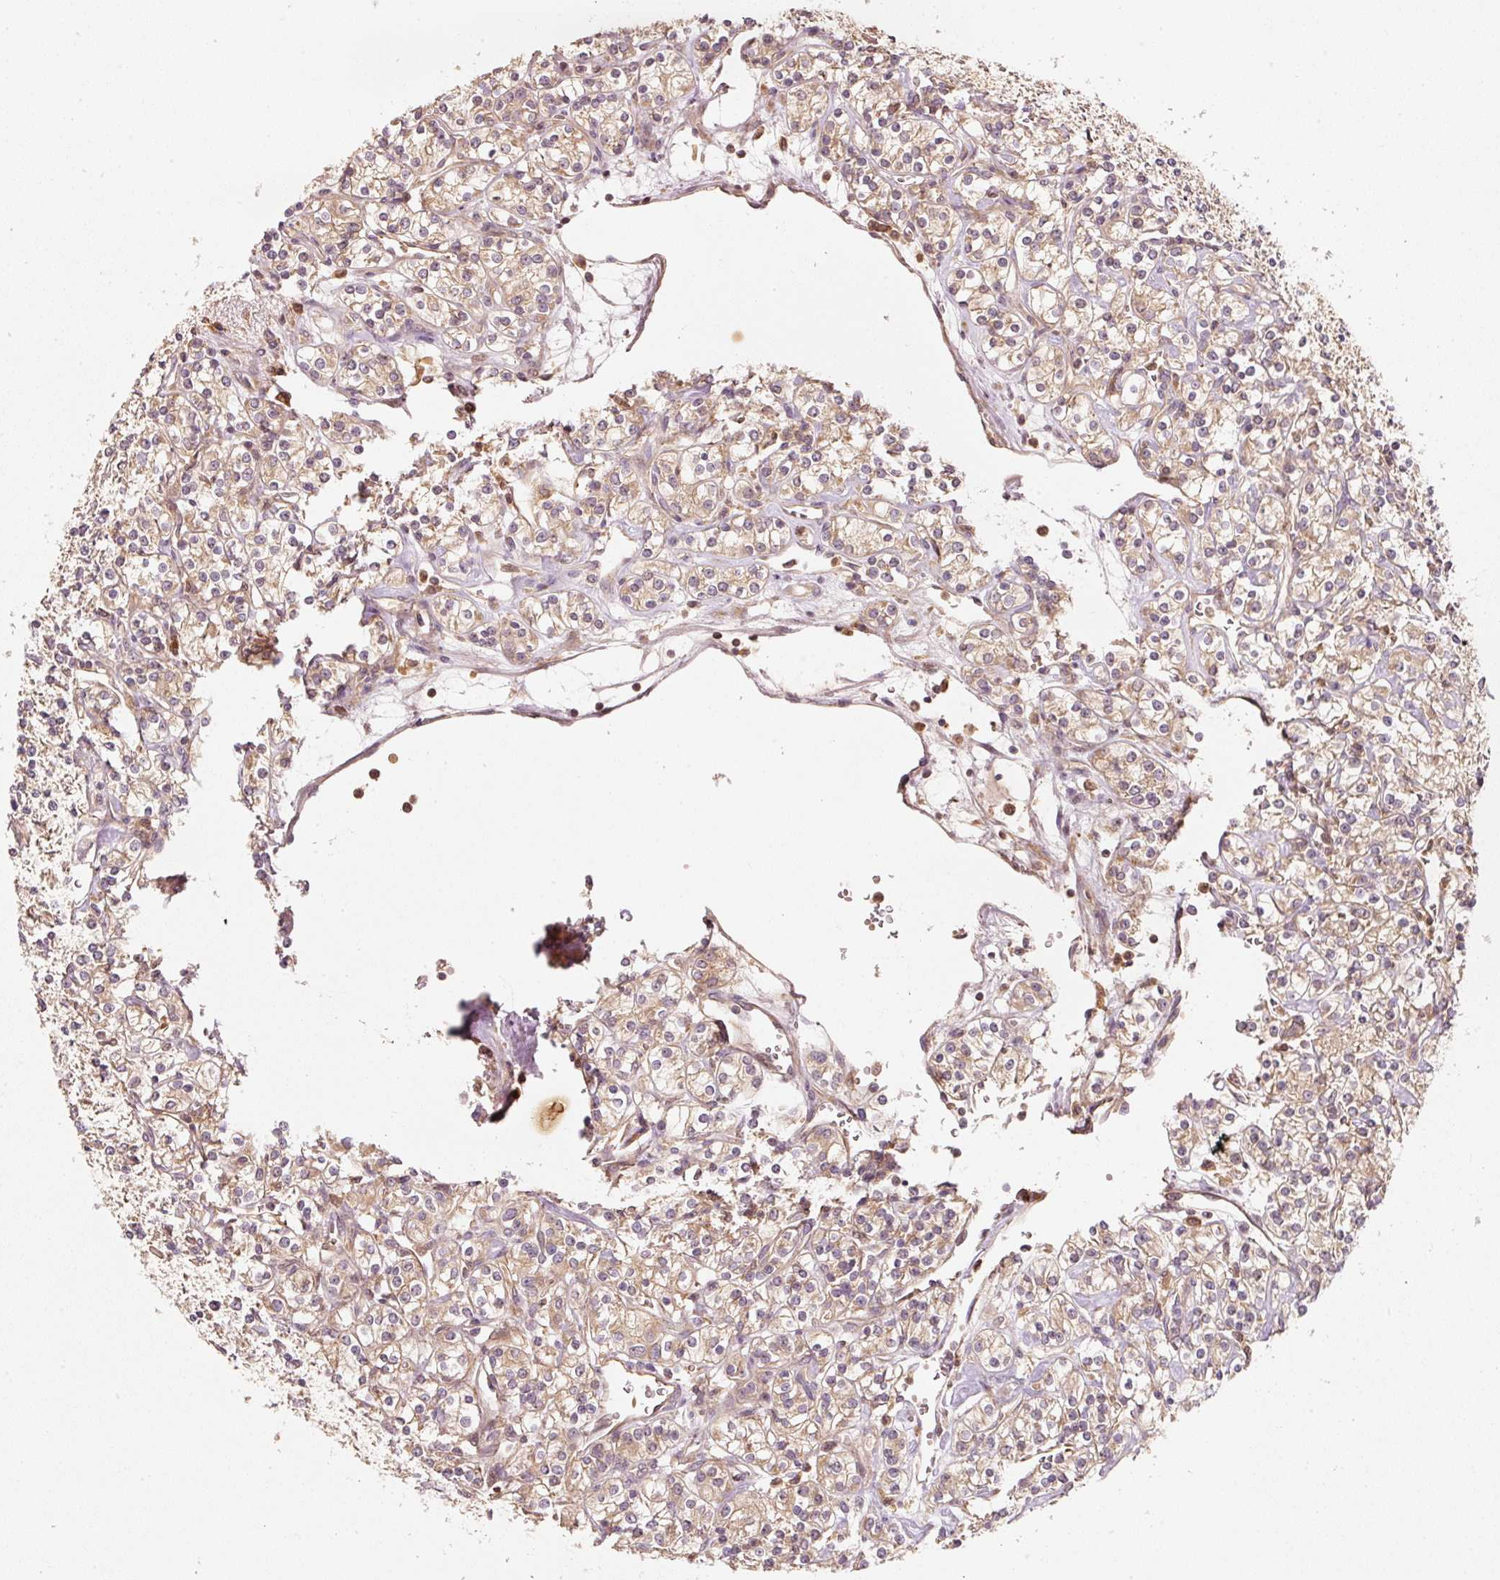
{"staining": {"intensity": "moderate", "quantity": ">75%", "location": "cytoplasmic/membranous"}, "tissue": "renal cancer", "cell_type": "Tumor cells", "image_type": "cancer", "snomed": [{"axis": "morphology", "description": "Adenocarcinoma, NOS"}, {"axis": "topography", "description": "Kidney"}], "caption": "Tumor cells display medium levels of moderate cytoplasmic/membranous positivity in about >75% of cells in renal cancer (adenocarcinoma).", "gene": "RRAS2", "patient": {"sex": "male", "age": 77}}